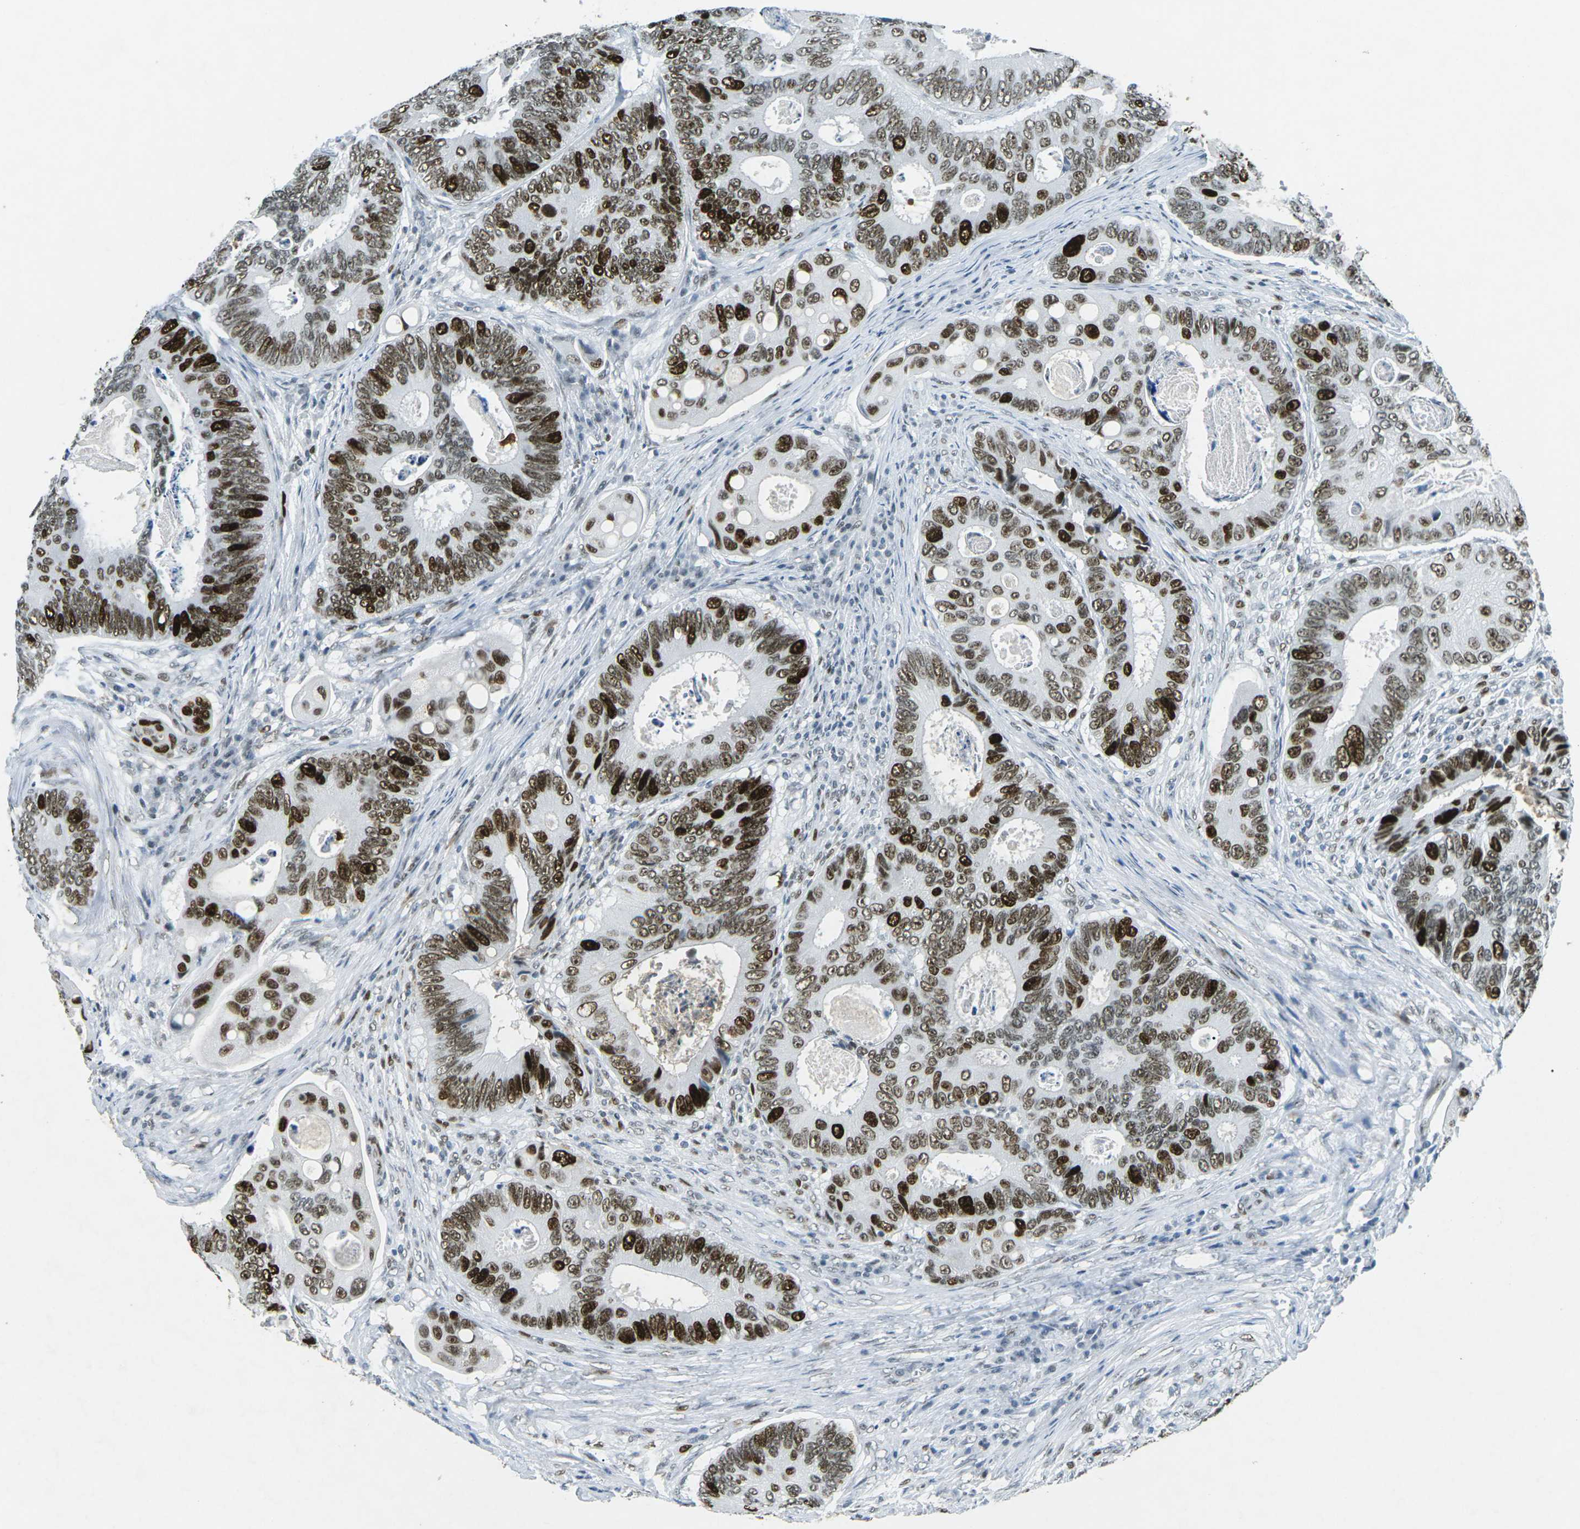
{"staining": {"intensity": "strong", "quantity": ">75%", "location": "nuclear"}, "tissue": "colorectal cancer", "cell_type": "Tumor cells", "image_type": "cancer", "snomed": [{"axis": "morphology", "description": "Inflammation, NOS"}, {"axis": "morphology", "description": "Adenocarcinoma, NOS"}, {"axis": "topography", "description": "Colon"}], "caption": "Immunohistochemistry (IHC) of colorectal adenocarcinoma demonstrates high levels of strong nuclear positivity in approximately >75% of tumor cells.", "gene": "RB1", "patient": {"sex": "male", "age": 72}}